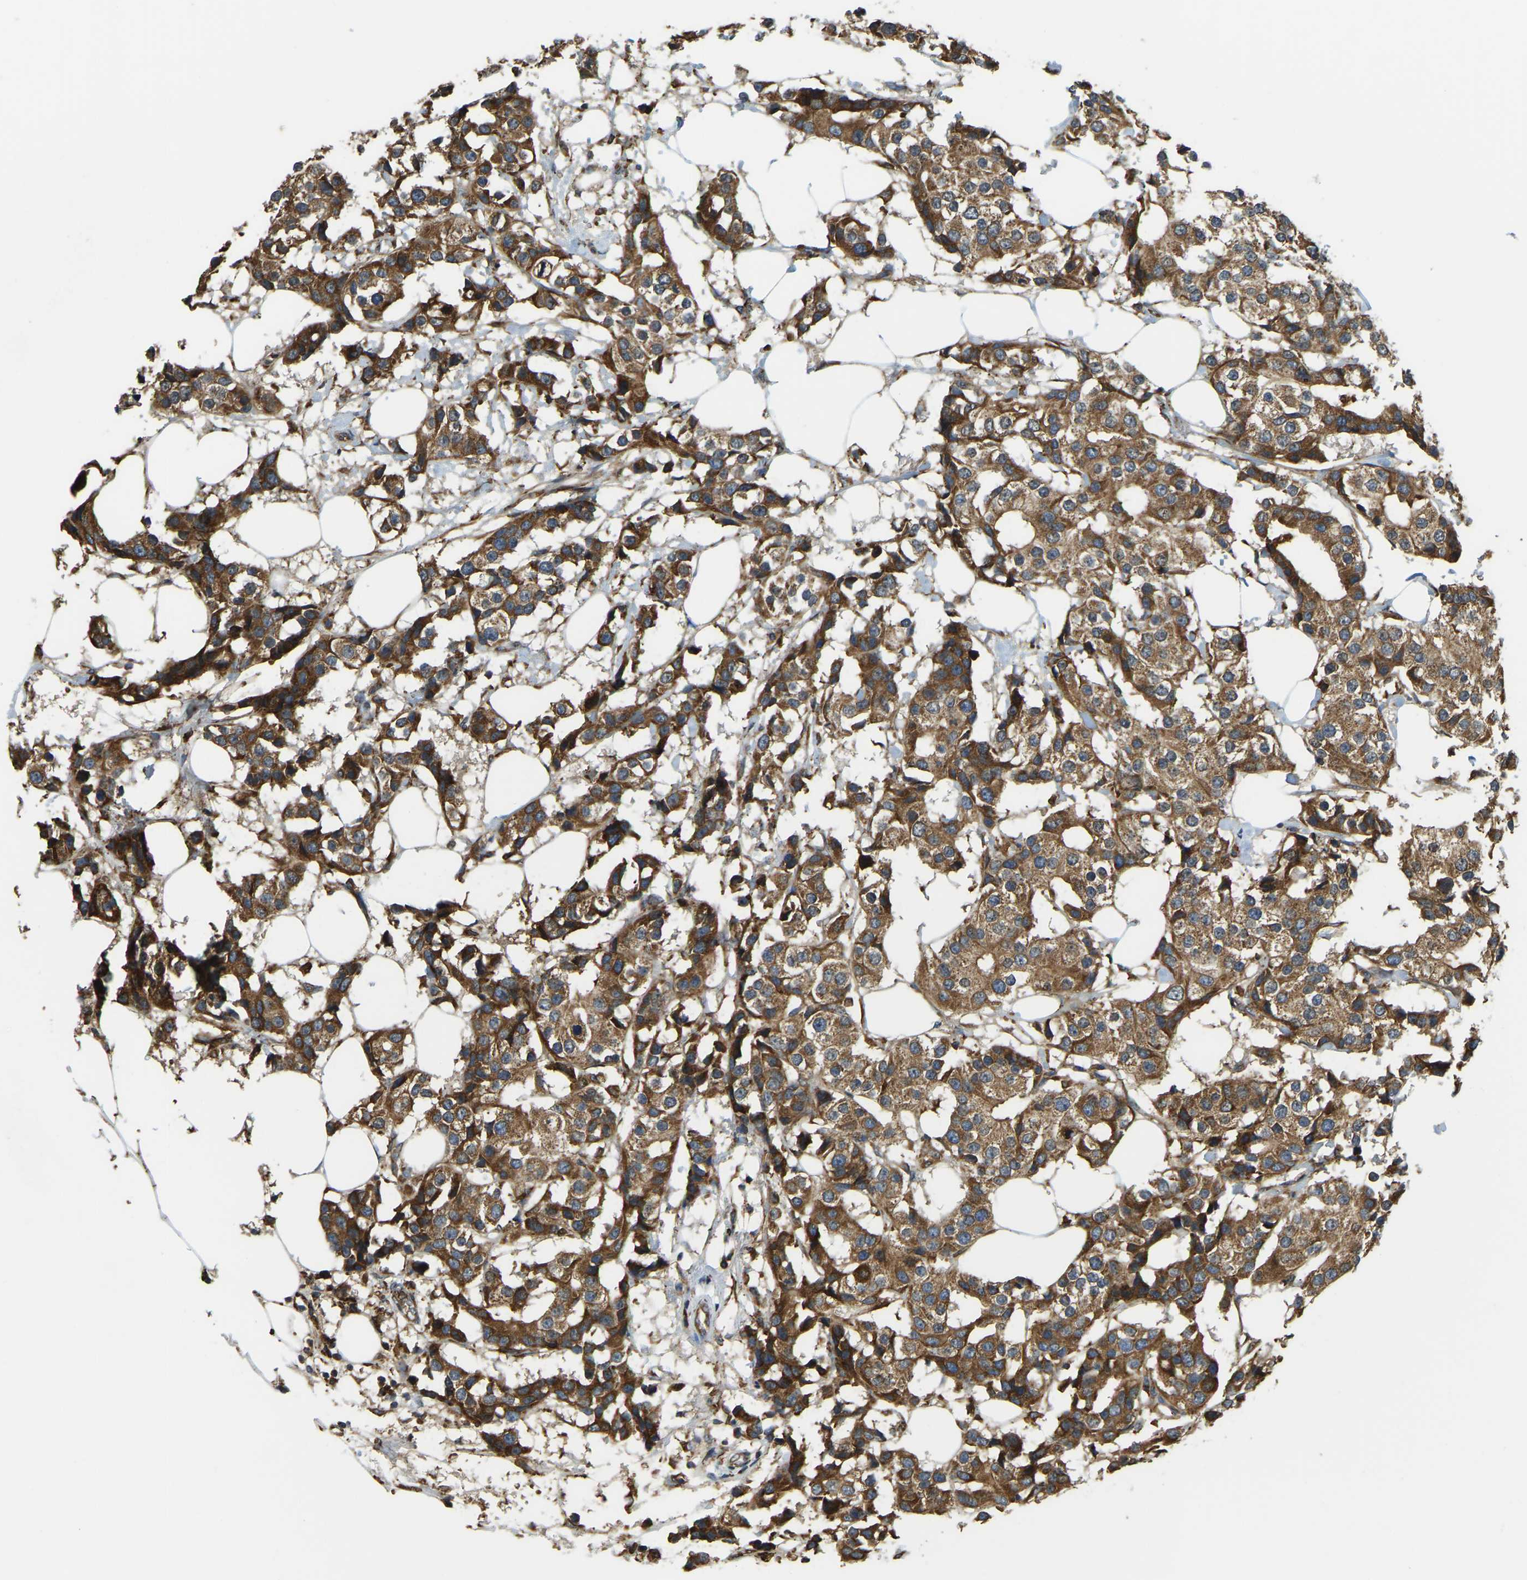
{"staining": {"intensity": "strong", "quantity": ">75%", "location": "cytoplasmic/membranous"}, "tissue": "breast cancer", "cell_type": "Tumor cells", "image_type": "cancer", "snomed": [{"axis": "morphology", "description": "Normal tissue, NOS"}, {"axis": "morphology", "description": "Duct carcinoma"}, {"axis": "topography", "description": "Breast"}], "caption": "Breast cancer stained with DAB (3,3'-diaminobenzidine) immunohistochemistry (IHC) shows high levels of strong cytoplasmic/membranous staining in about >75% of tumor cells. The protein is shown in brown color, while the nuclei are stained blue.", "gene": "RNF115", "patient": {"sex": "female", "age": 39}}